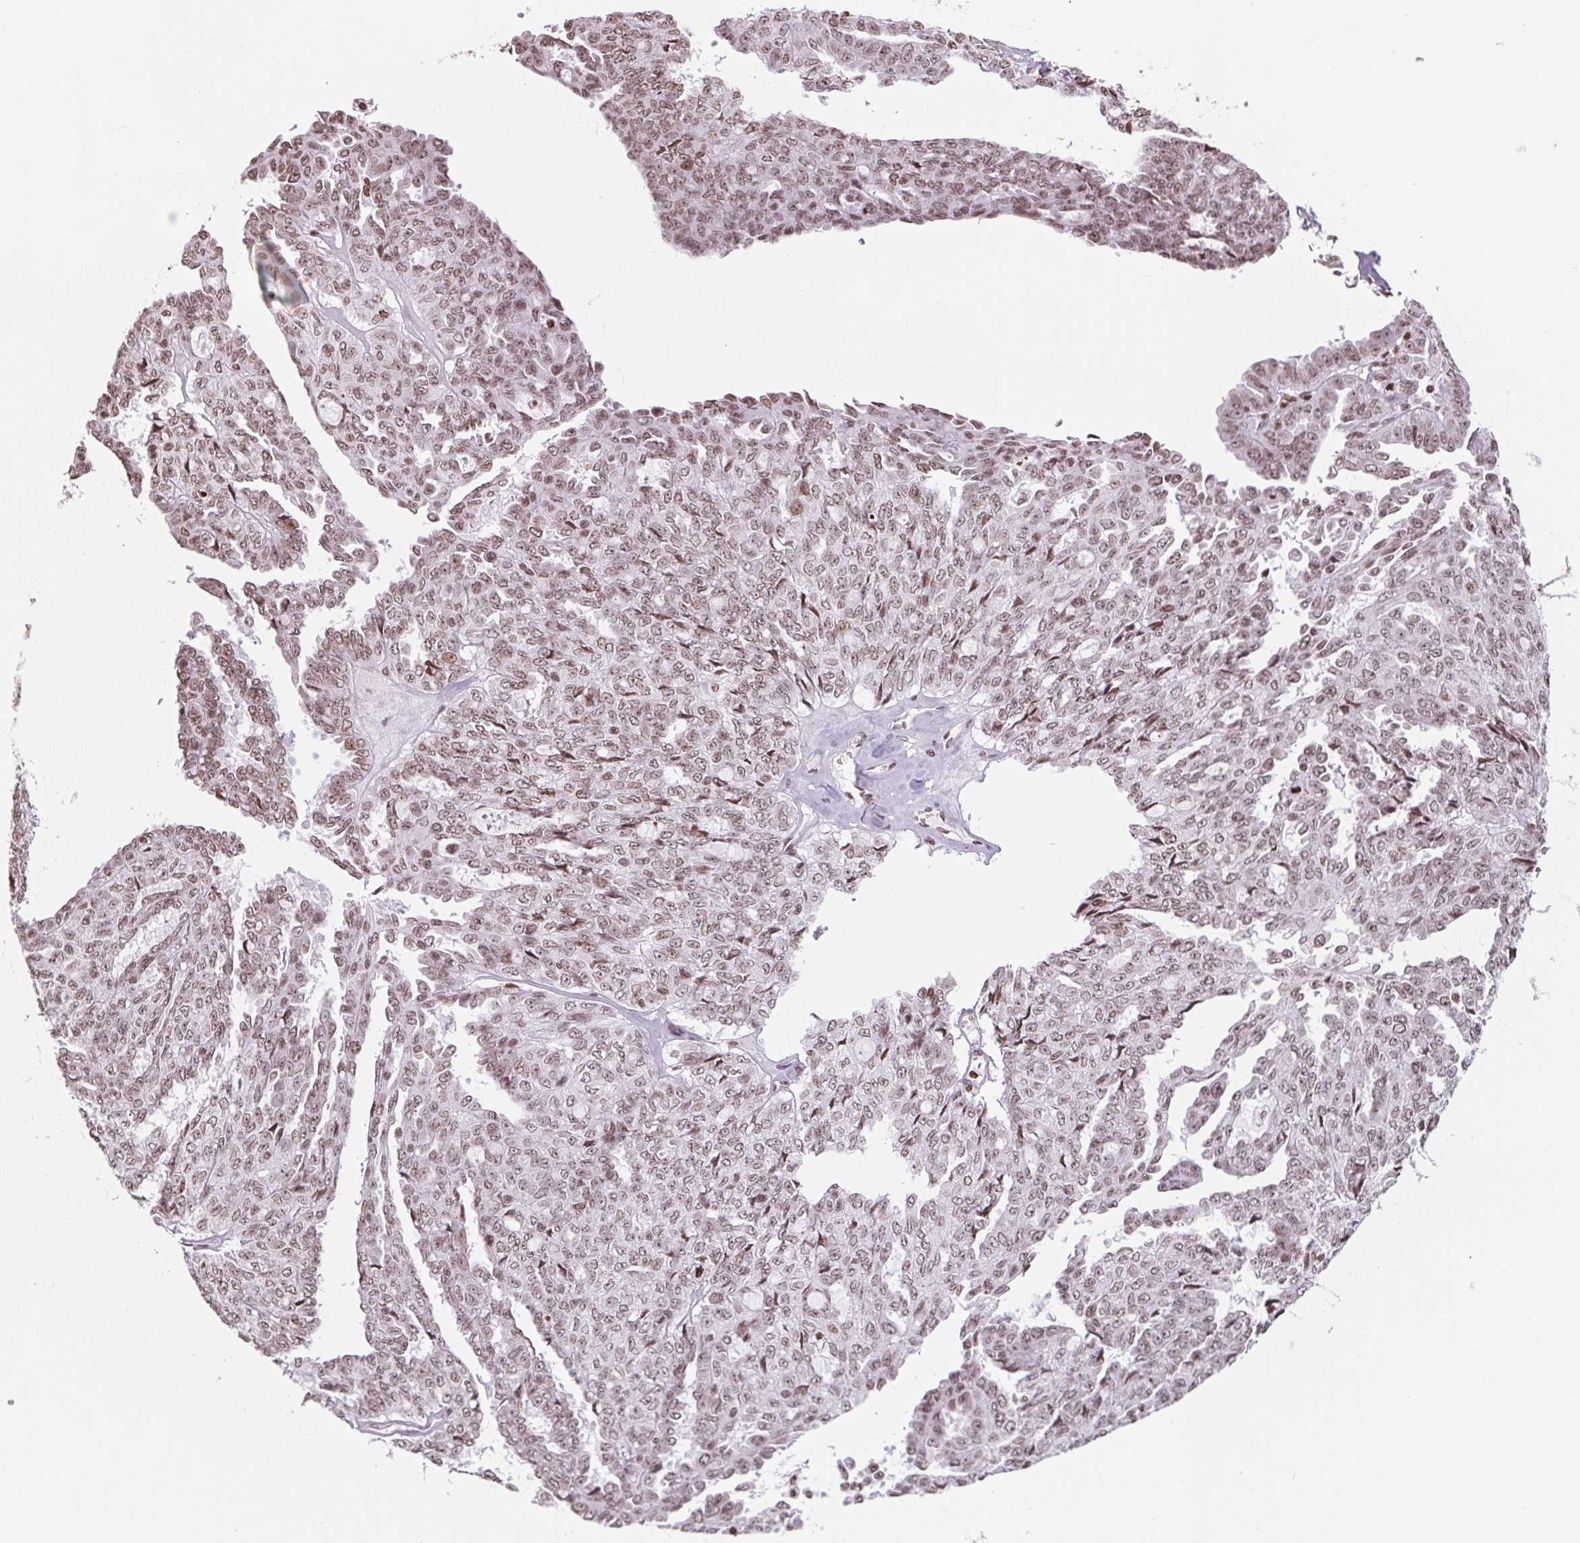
{"staining": {"intensity": "moderate", "quantity": ">75%", "location": "nuclear"}, "tissue": "ovarian cancer", "cell_type": "Tumor cells", "image_type": "cancer", "snomed": [{"axis": "morphology", "description": "Cystadenocarcinoma, serous, NOS"}, {"axis": "topography", "description": "Ovary"}], "caption": "There is medium levels of moderate nuclear staining in tumor cells of ovarian cancer (serous cystadenocarcinoma), as demonstrated by immunohistochemical staining (brown color).", "gene": "SMIM12", "patient": {"sex": "female", "age": 71}}